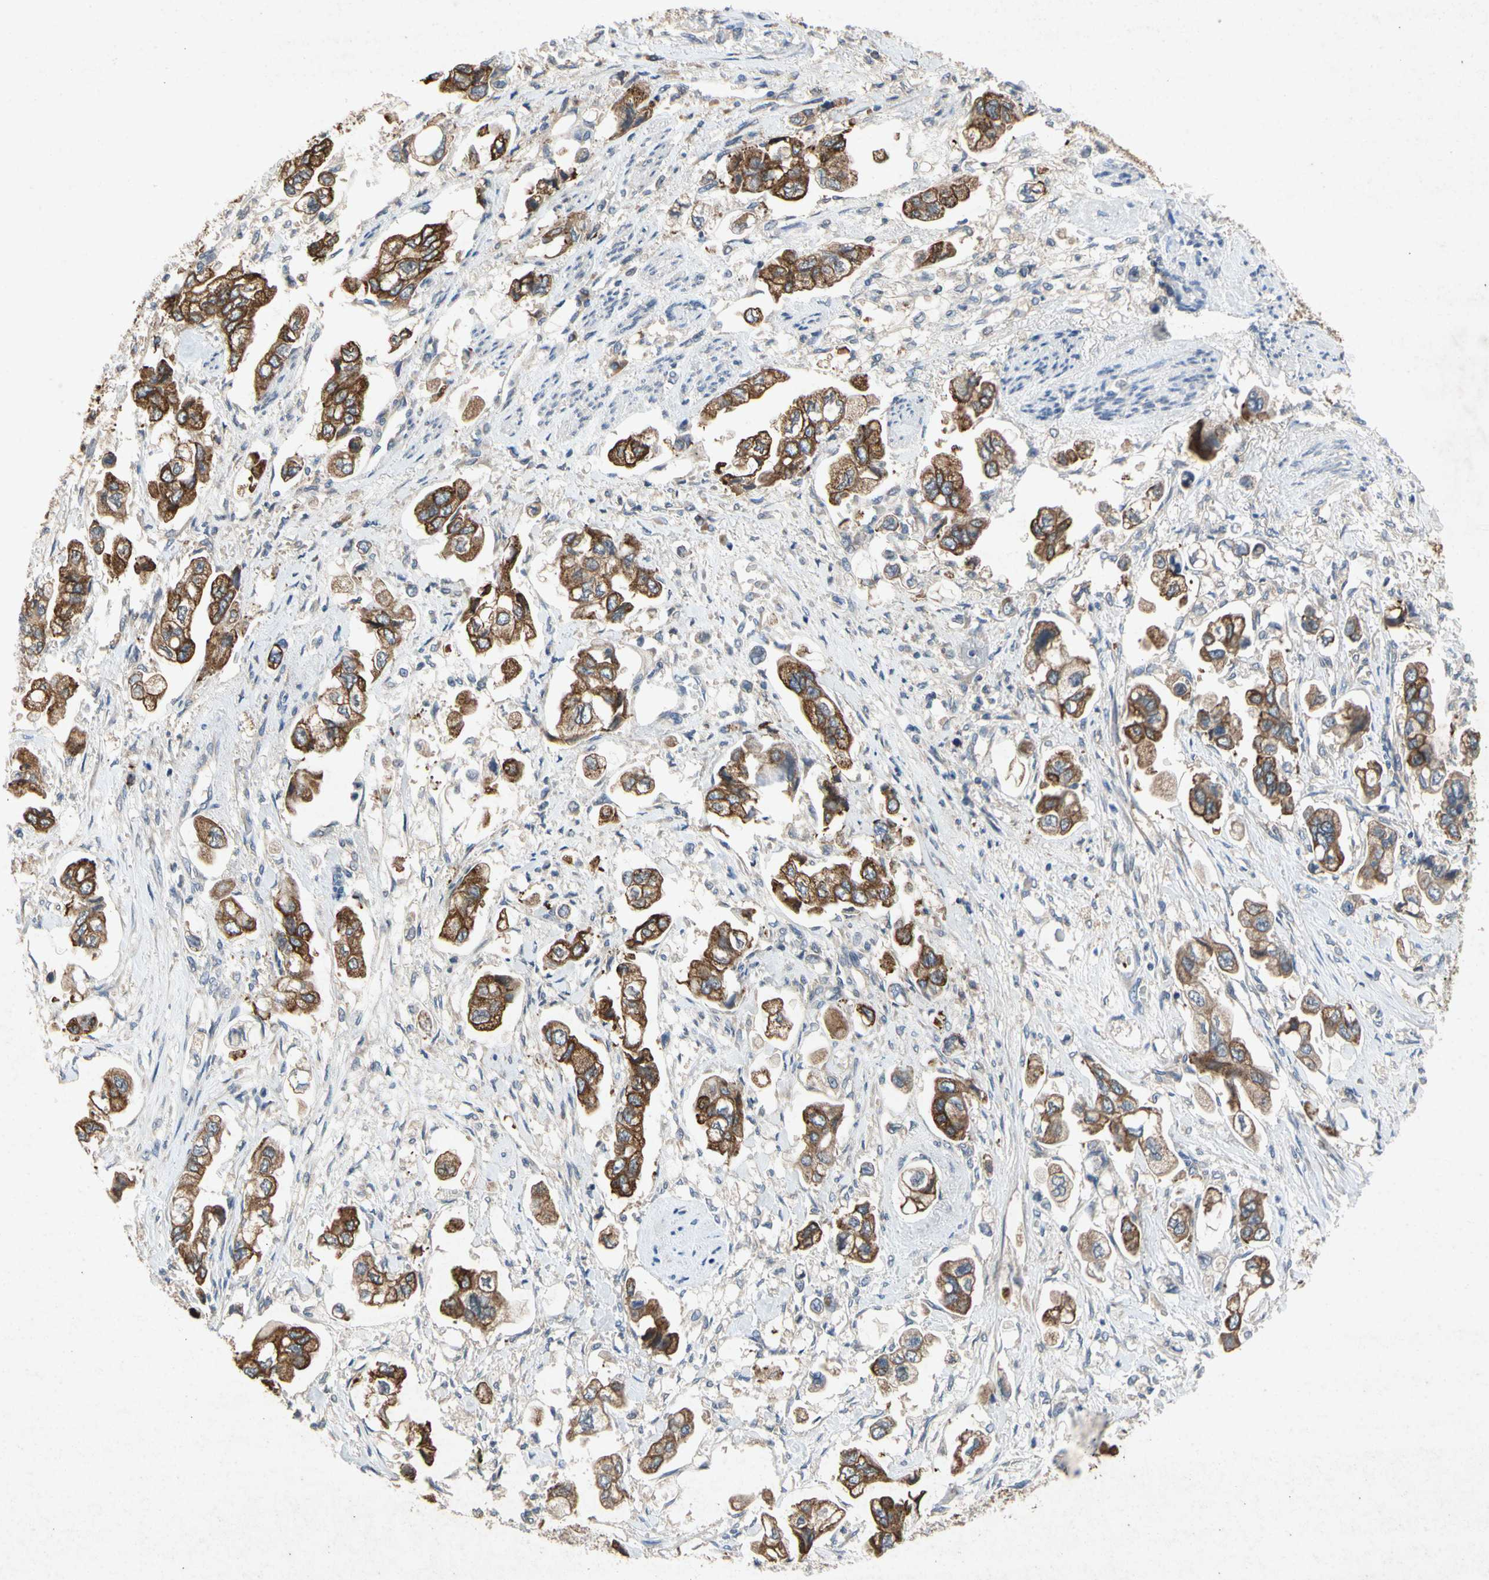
{"staining": {"intensity": "strong", "quantity": ">75%", "location": "cytoplasmic/membranous"}, "tissue": "stomach cancer", "cell_type": "Tumor cells", "image_type": "cancer", "snomed": [{"axis": "morphology", "description": "Adenocarcinoma, NOS"}, {"axis": "topography", "description": "Stomach"}], "caption": "Immunohistochemical staining of human stomach adenocarcinoma reveals high levels of strong cytoplasmic/membranous staining in about >75% of tumor cells.", "gene": "RPS6KA1", "patient": {"sex": "male", "age": 62}}